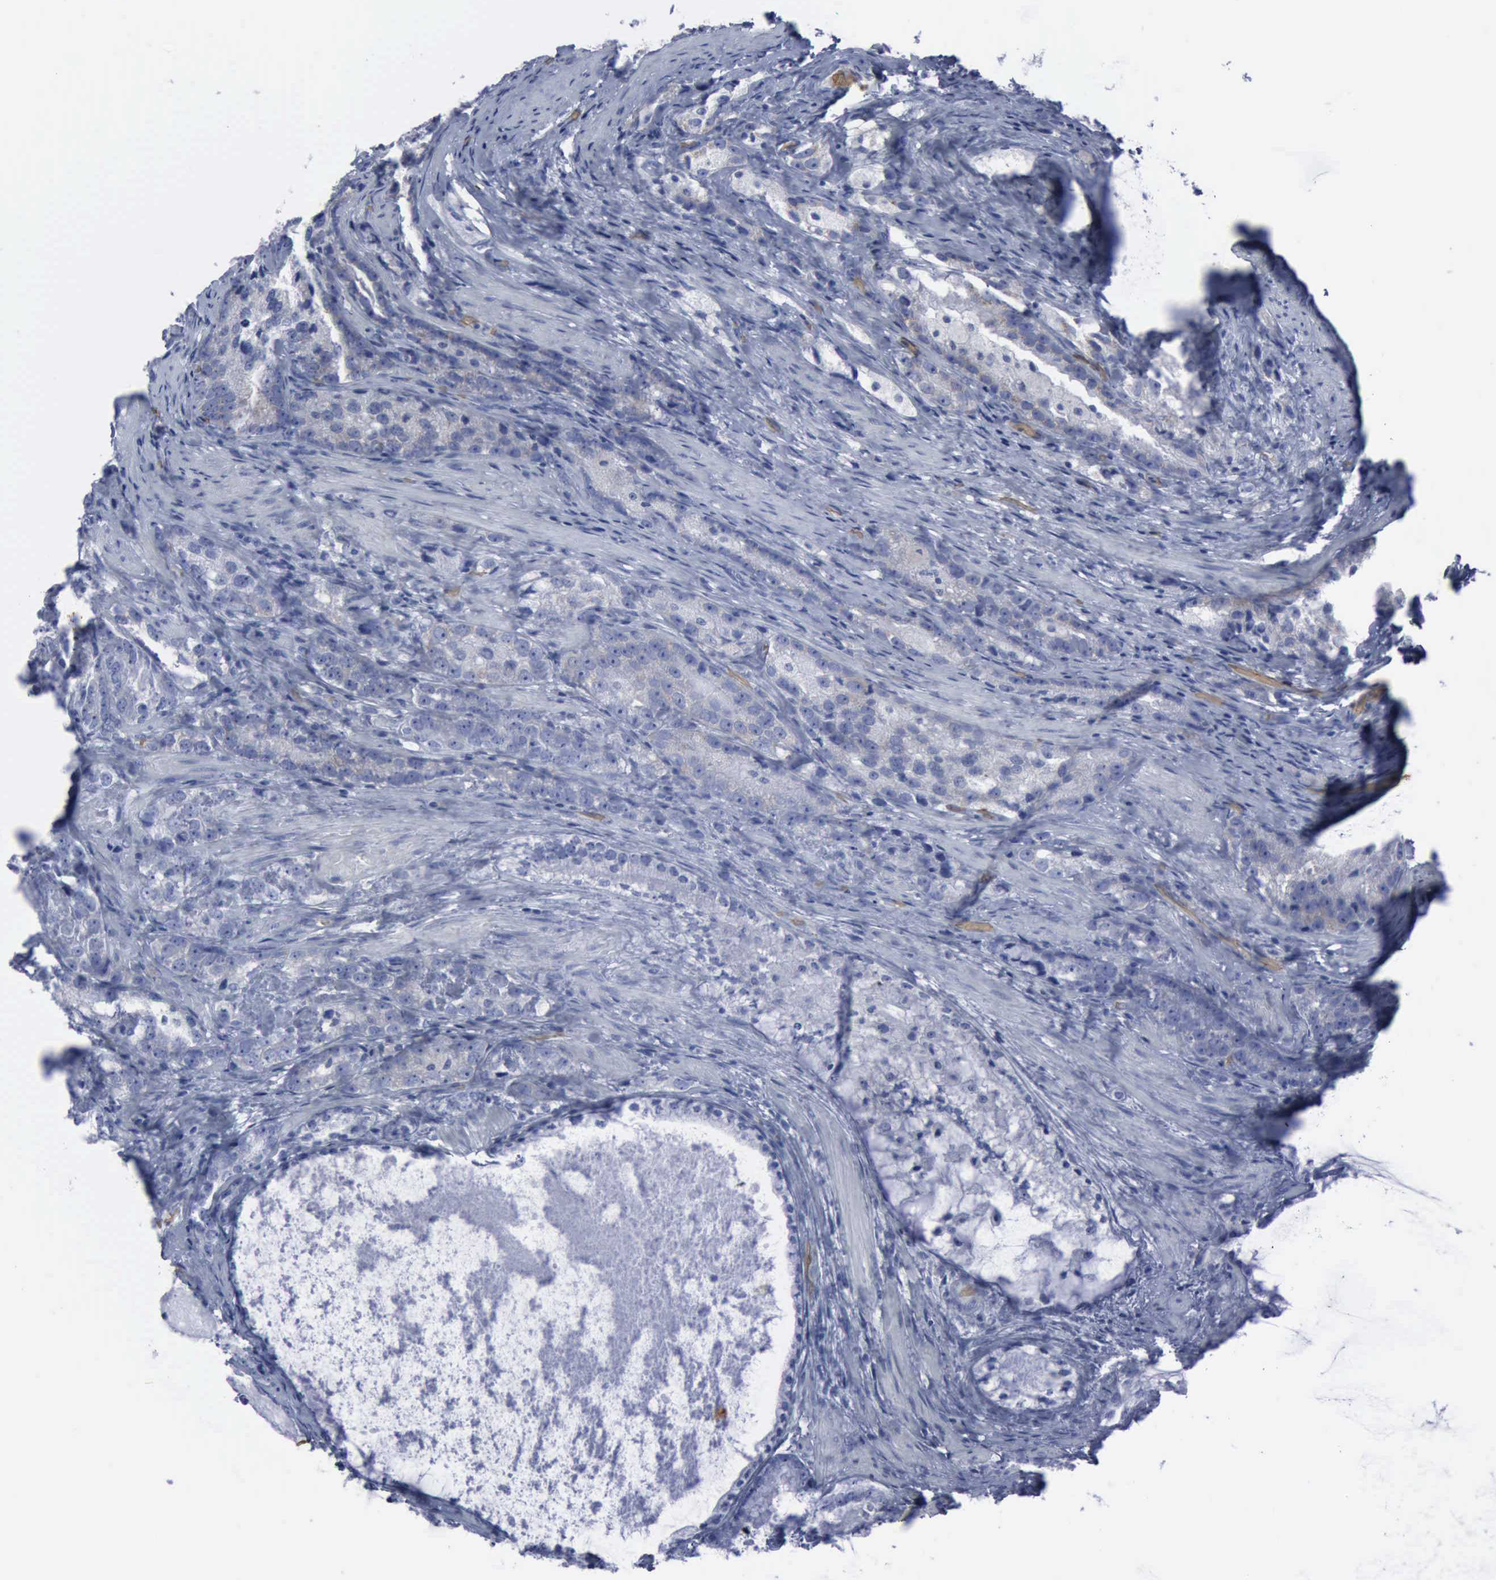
{"staining": {"intensity": "weak", "quantity": "<25%", "location": "cytoplasmic/membranous"}, "tissue": "prostate cancer", "cell_type": "Tumor cells", "image_type": "cancer", "snomed": [{"axis": "morphology", "description": "Adenocarcinoma, High grade"}, {"axis": "topography", "description": "Prostate"}], "caption": "This is a photomicrograph of immunohistochemistry (IHC) staining of prostate high-grade adenocarcinoma, which shows no expression in tumor cells.", "gene": "TGFB1", "patient": {"sex": "male", "age": 63}}